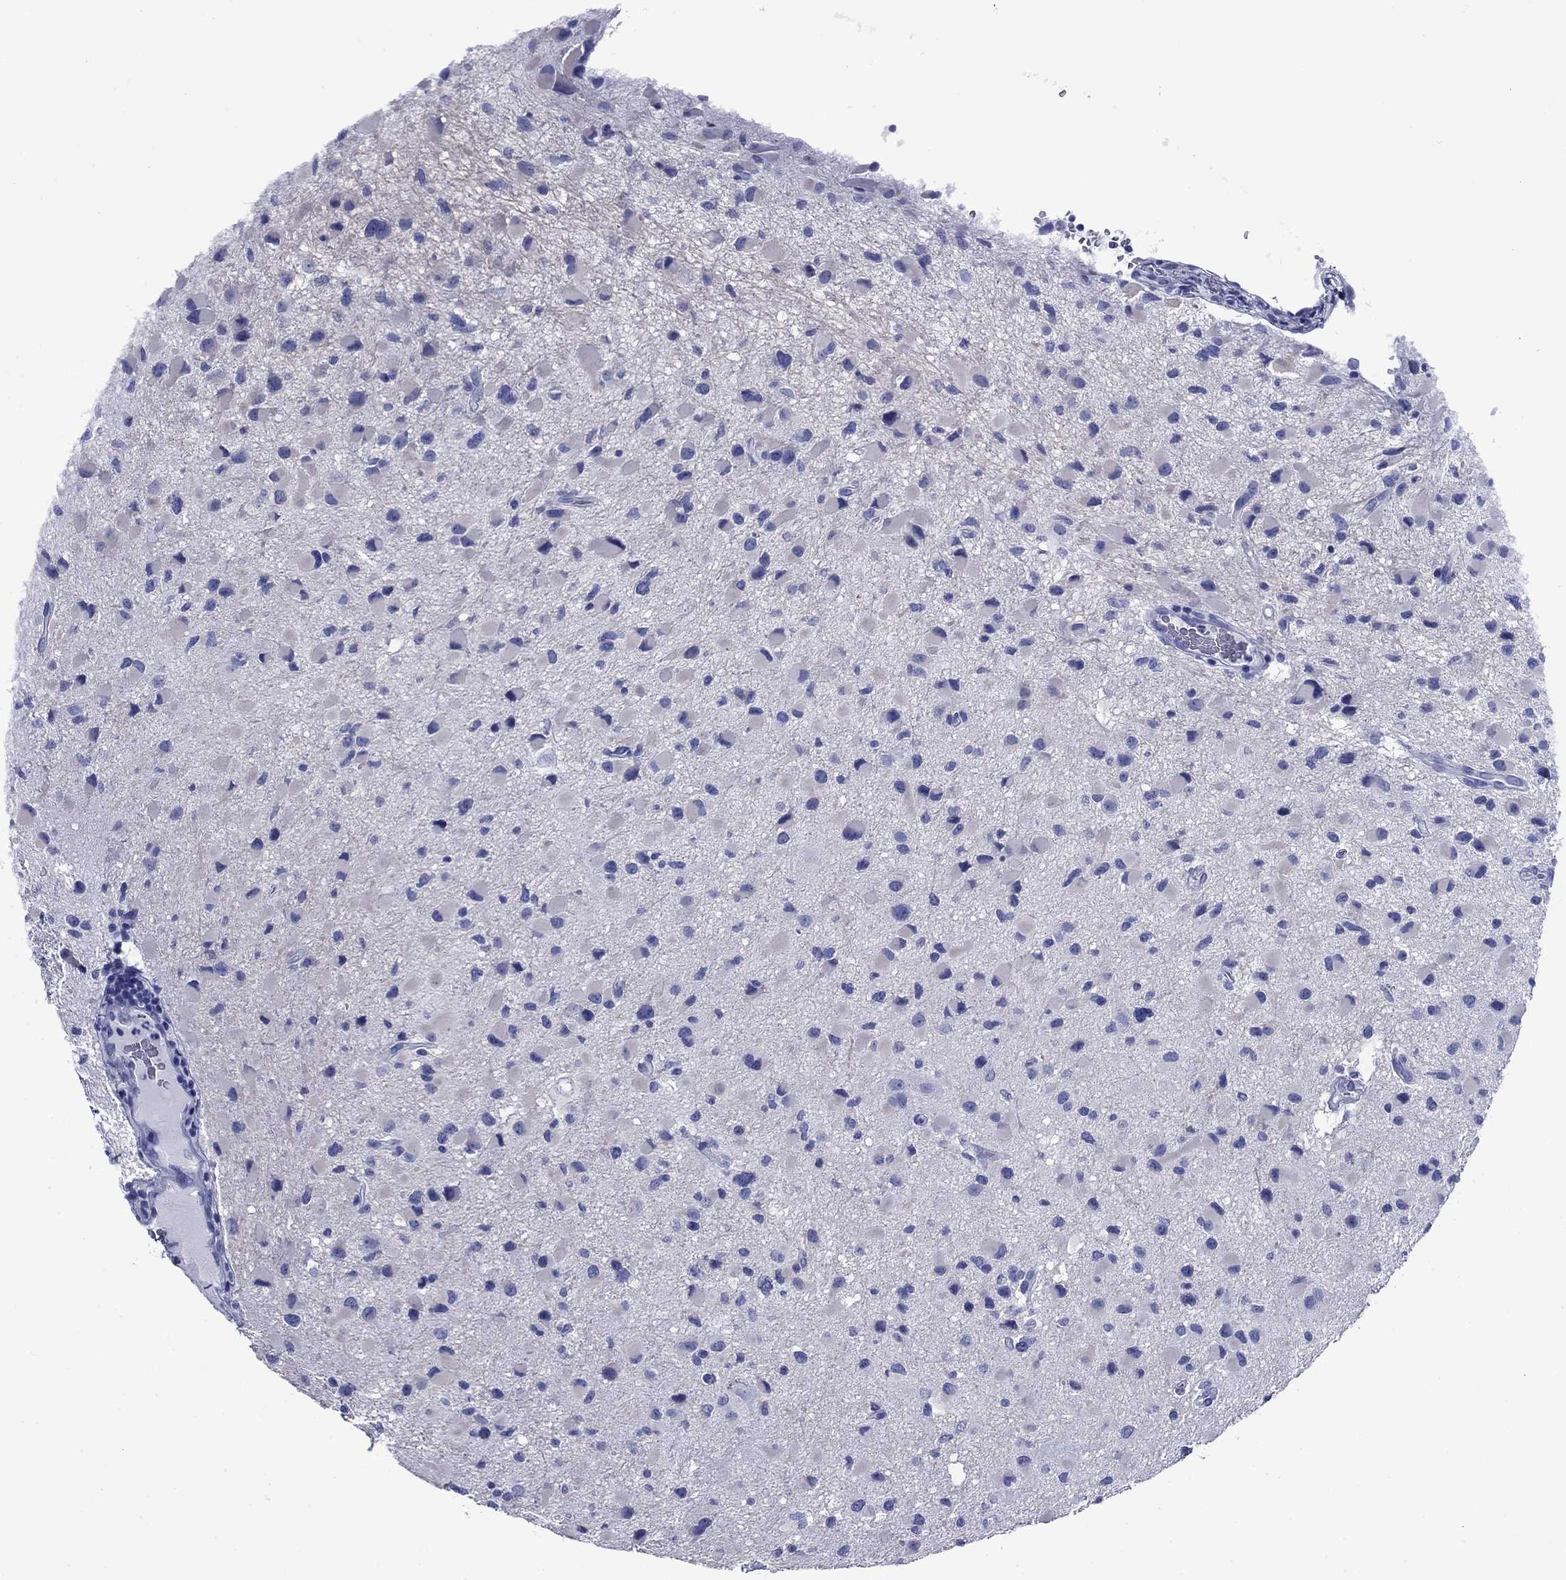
{"staining": {"intensity": "negative", "quantity": "none", "location": "none"}, "tissue": "glioma", "cell_type": "Tumor cells", "image_type": "cancer", "snomed": [{"axis": "morphology", "description": "Glioma, malignant, Low grade"}, {"axis": "topography", "description": "Brain"}], "caption": "High magnification brightfield microscopy of low-grade glioma (malignant) stained with DAB (brown) and counterstained with hematoxylin (blue): tumor cells show no significant staining.", "gene": "GIP", "patient": {"sex": "female", "age": 32}}